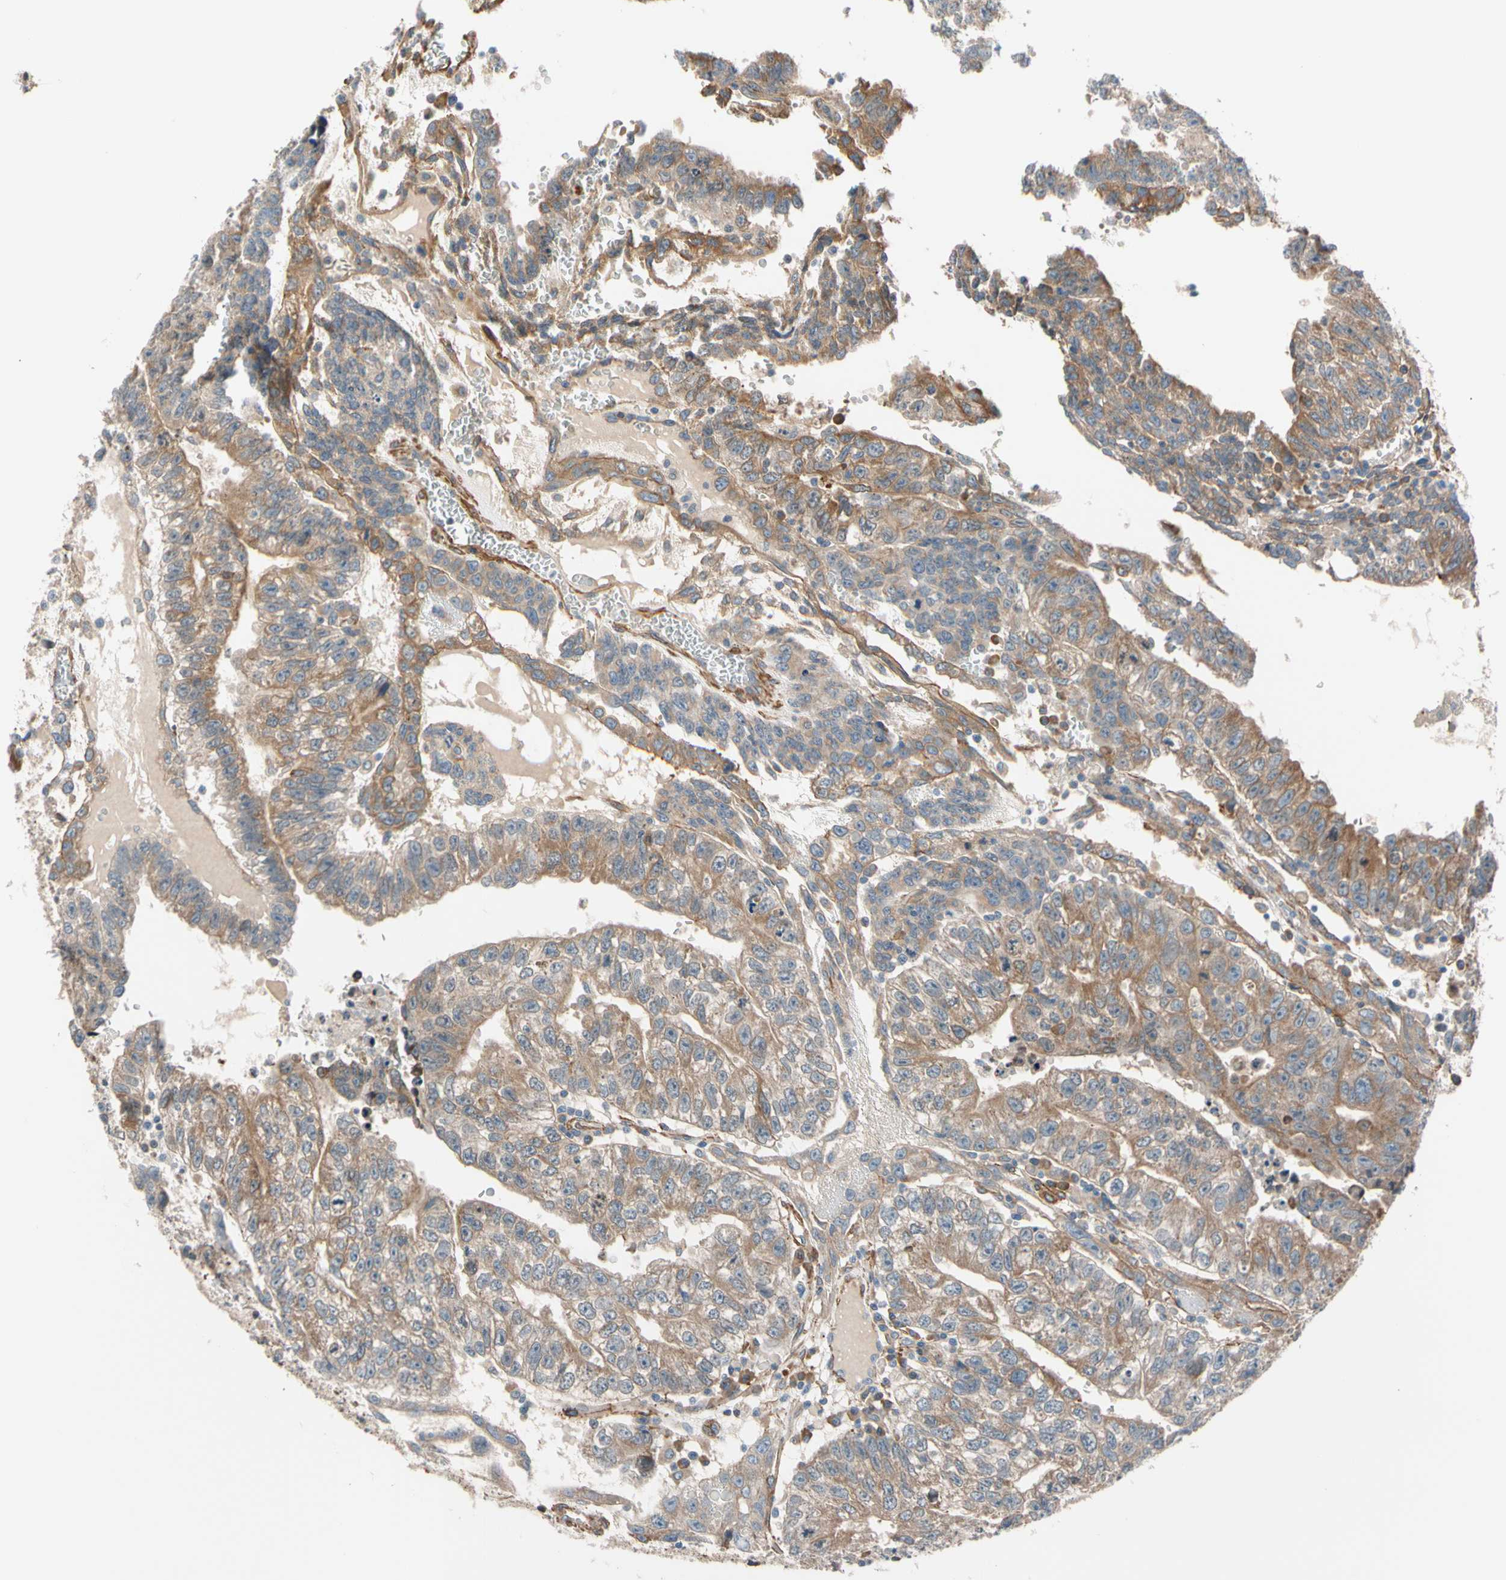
{"staining": {"intensity": "moderate", "quantity": ">75%", "location": "cytoplasmic/membranous"}, "tissue": "testis cancer", "cell_type": "Tumor cells", "image_type": "cancer", "snomed": [{"axis": "morphology", "description": "Seminoma, NOS"}, {"axis": "morphology", "description": "Carcinoma, Embryonal, NOS"}, {"axis": "topography", "description": "Testis"}], "caption": "DAB immunohistochemical staining of human testis cancer (embryonal carcinoma) displays moderate cytoplasmic/membranous protein expression in approximately >75% of tumor cells. (Stains: DAB in brown, nuclei in blue, Microscopy: brightfield microscopy at high magnification).", "gene": "LIMK2", "patient": {"sex": "male", "age": 52}}